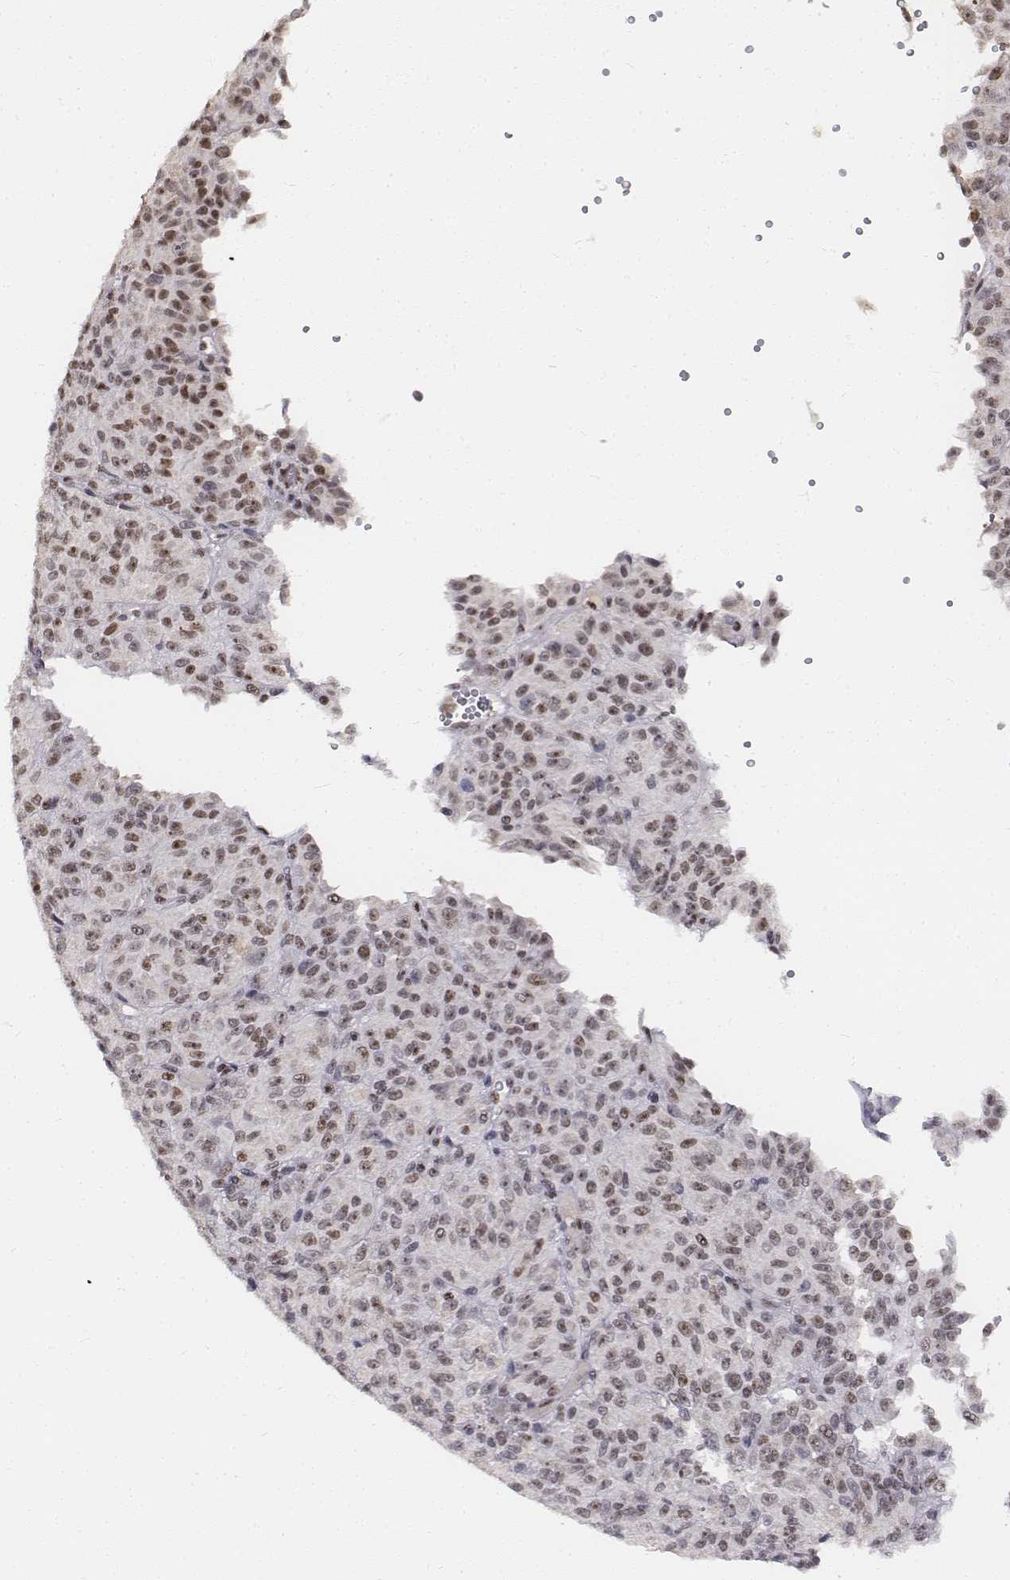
{"staining": {"intensity": "moderate", "quantity": "25%-75%", "location": "nuclear"}, "tissue": "melanoma", "cell_type": "Tumor cells", "image_type": "cancer", "snomed": [{"axis": "morphology", "description": "Malignant melanoma, Metastatic site"}, {"axis": "topography", "description": "Brain"}], "caption": "An immunohistochemistry photomicrograph of tumor tissue is shown. Protein staining in brown highlights moderate nuclear positivity in malignant melanoma (metastatic site) within tumor cells. Nuclei are stained in blue.", "gene": "PHF6", "patient": {"sex": "female", "age": 56}}